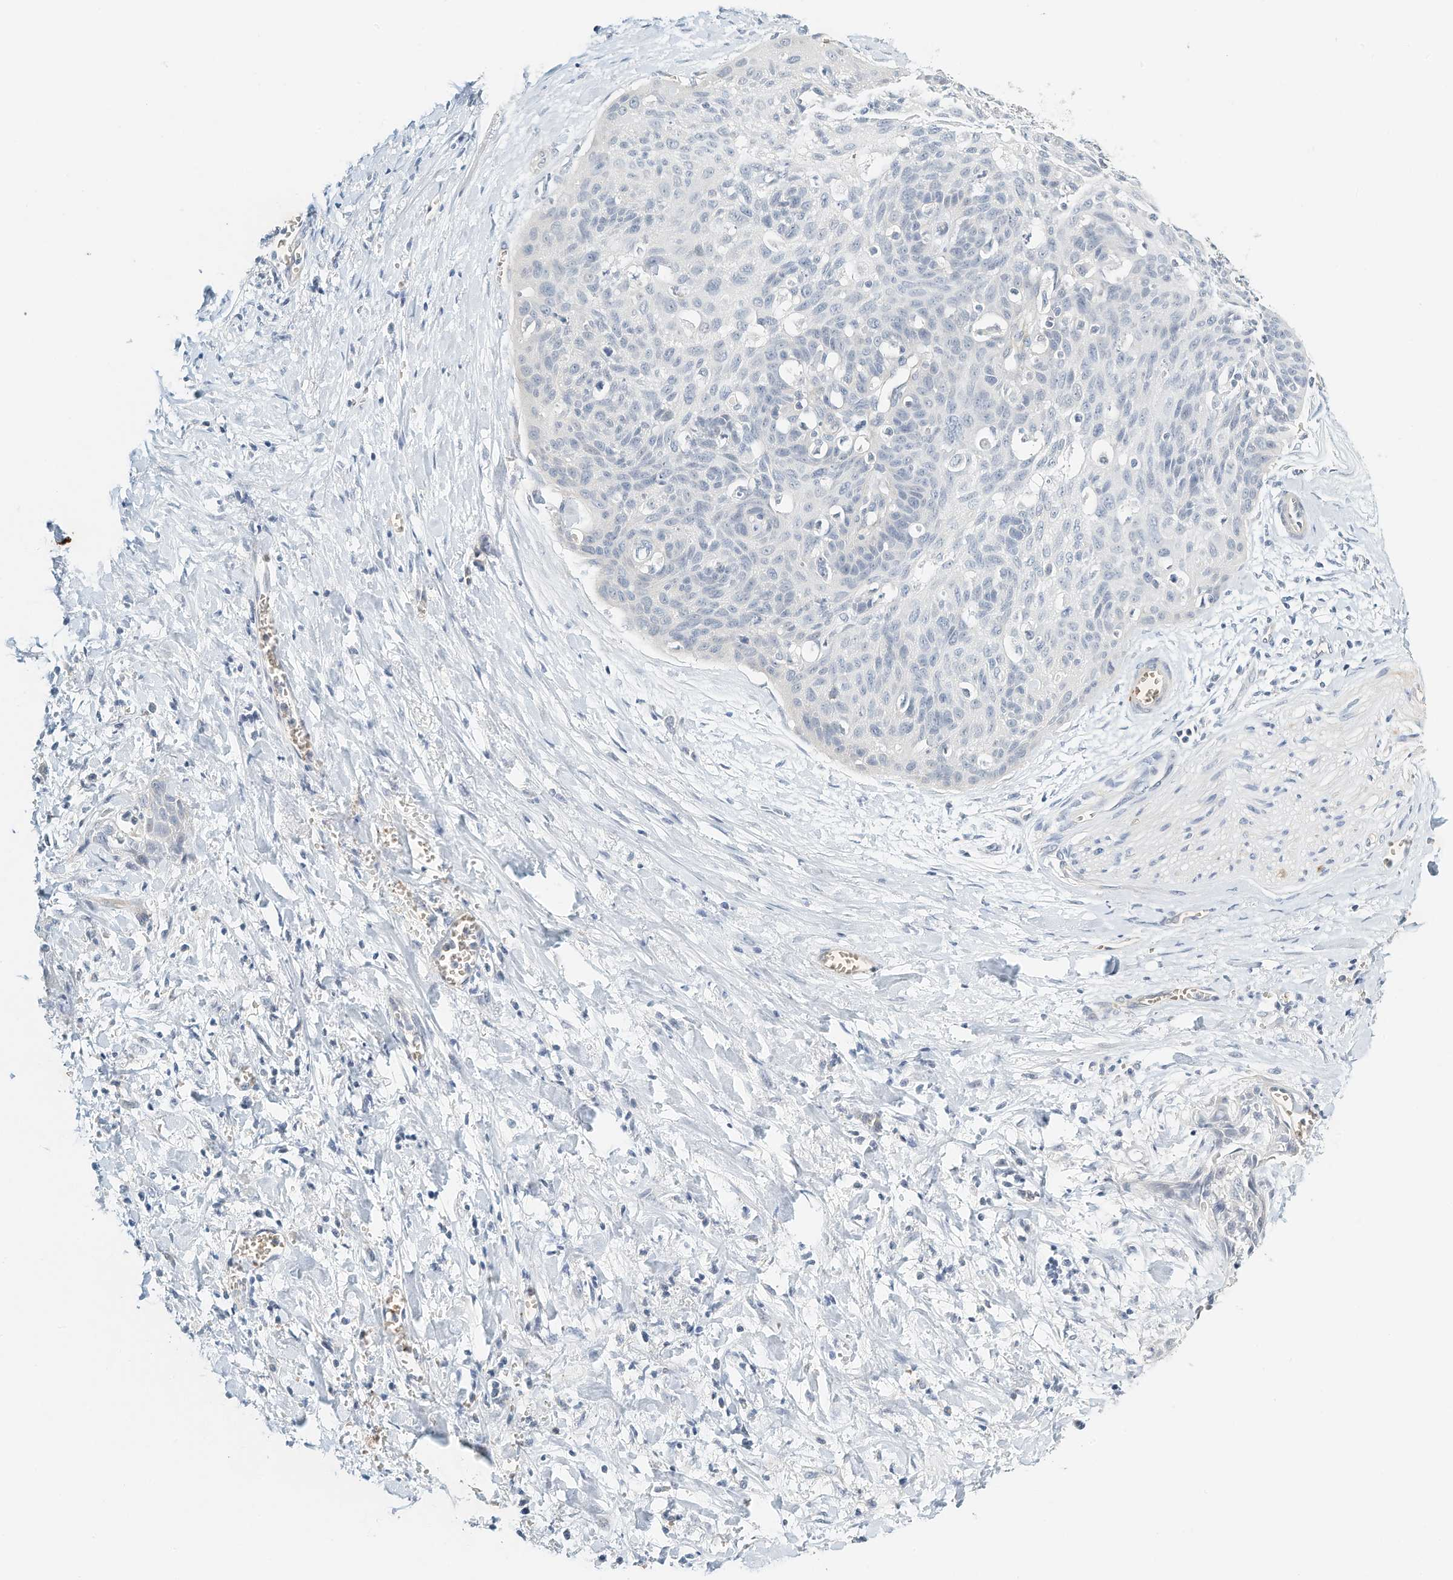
{"staining": {"intensity": "negative", "quantity": "none", "location": "none"}, "tissue": "cervical cancer", "cell_type": "Tumor cells", "image_type": "cancer", "snomed": [{"axis": "morphology", "description": "Squamous cell carcinoma, NOS"}, {"axis": "topography", "description": "Cervix"}], "caption": "Tumor cells show no significant protein expression in cervical squamous cell carcinoma. Brightfield microscopy of IHC stained with DAB (brown) and hematoxylin (blue), captured at high magnification.", "gene": "RCAN3", "patient": {"sex": "female", "age": 55}}